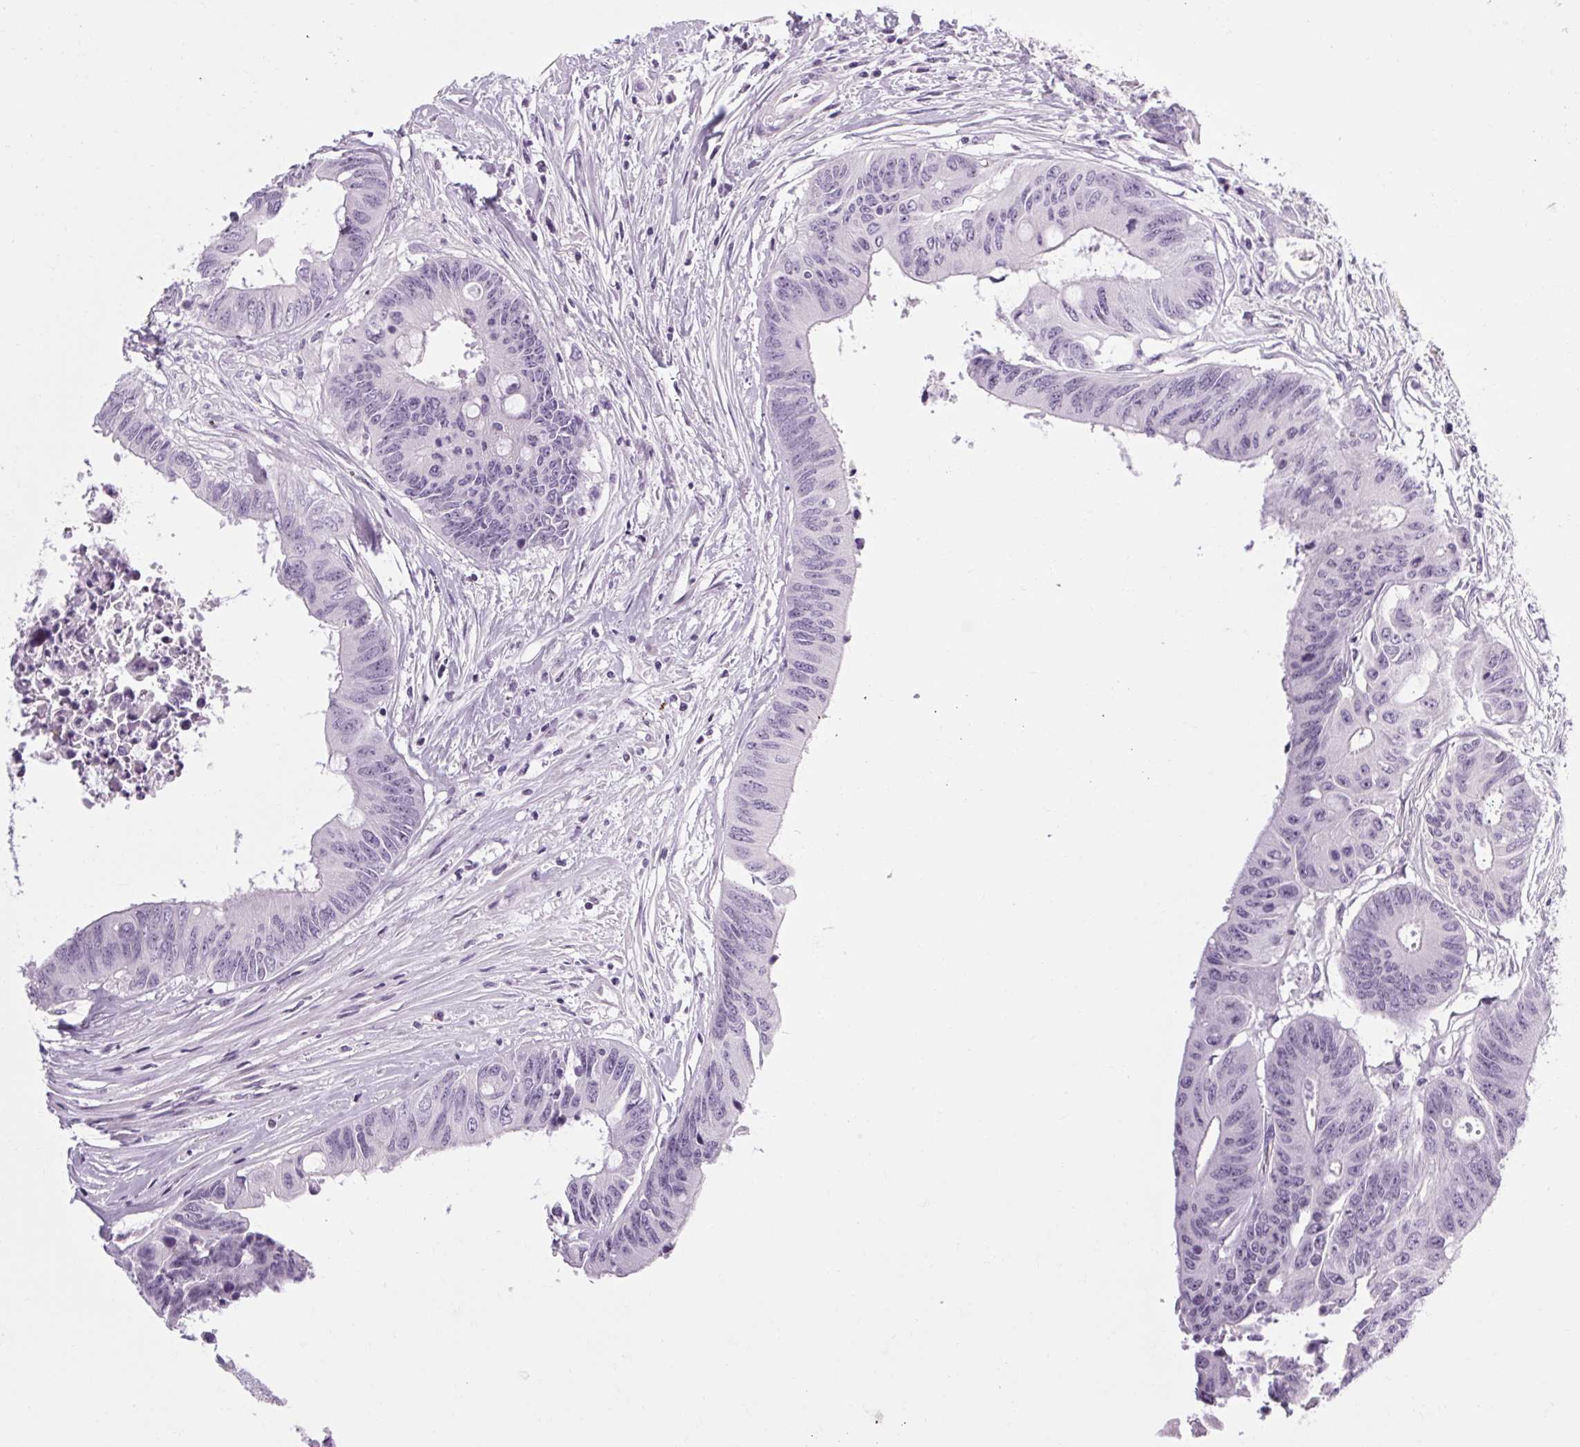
{"staining": {"intensity": "negative", "quantity": "none", "location": "none"}, "tissue": "colorectal cancer", "cell_type": "Tumor cells", "image_type": "cancer", "snomed": [{"axis": "morphology", "description": "Adenocarcinoma, NOS"}, {"axis": "topography", "description": "Rectum"}], "caption": "Micrograph shows no protein staining in tumor cells of colorectal cancer (adenocarcinoma) tissue.", "gene": "POMC", "patient": {"sex": "male", "age": 59}}